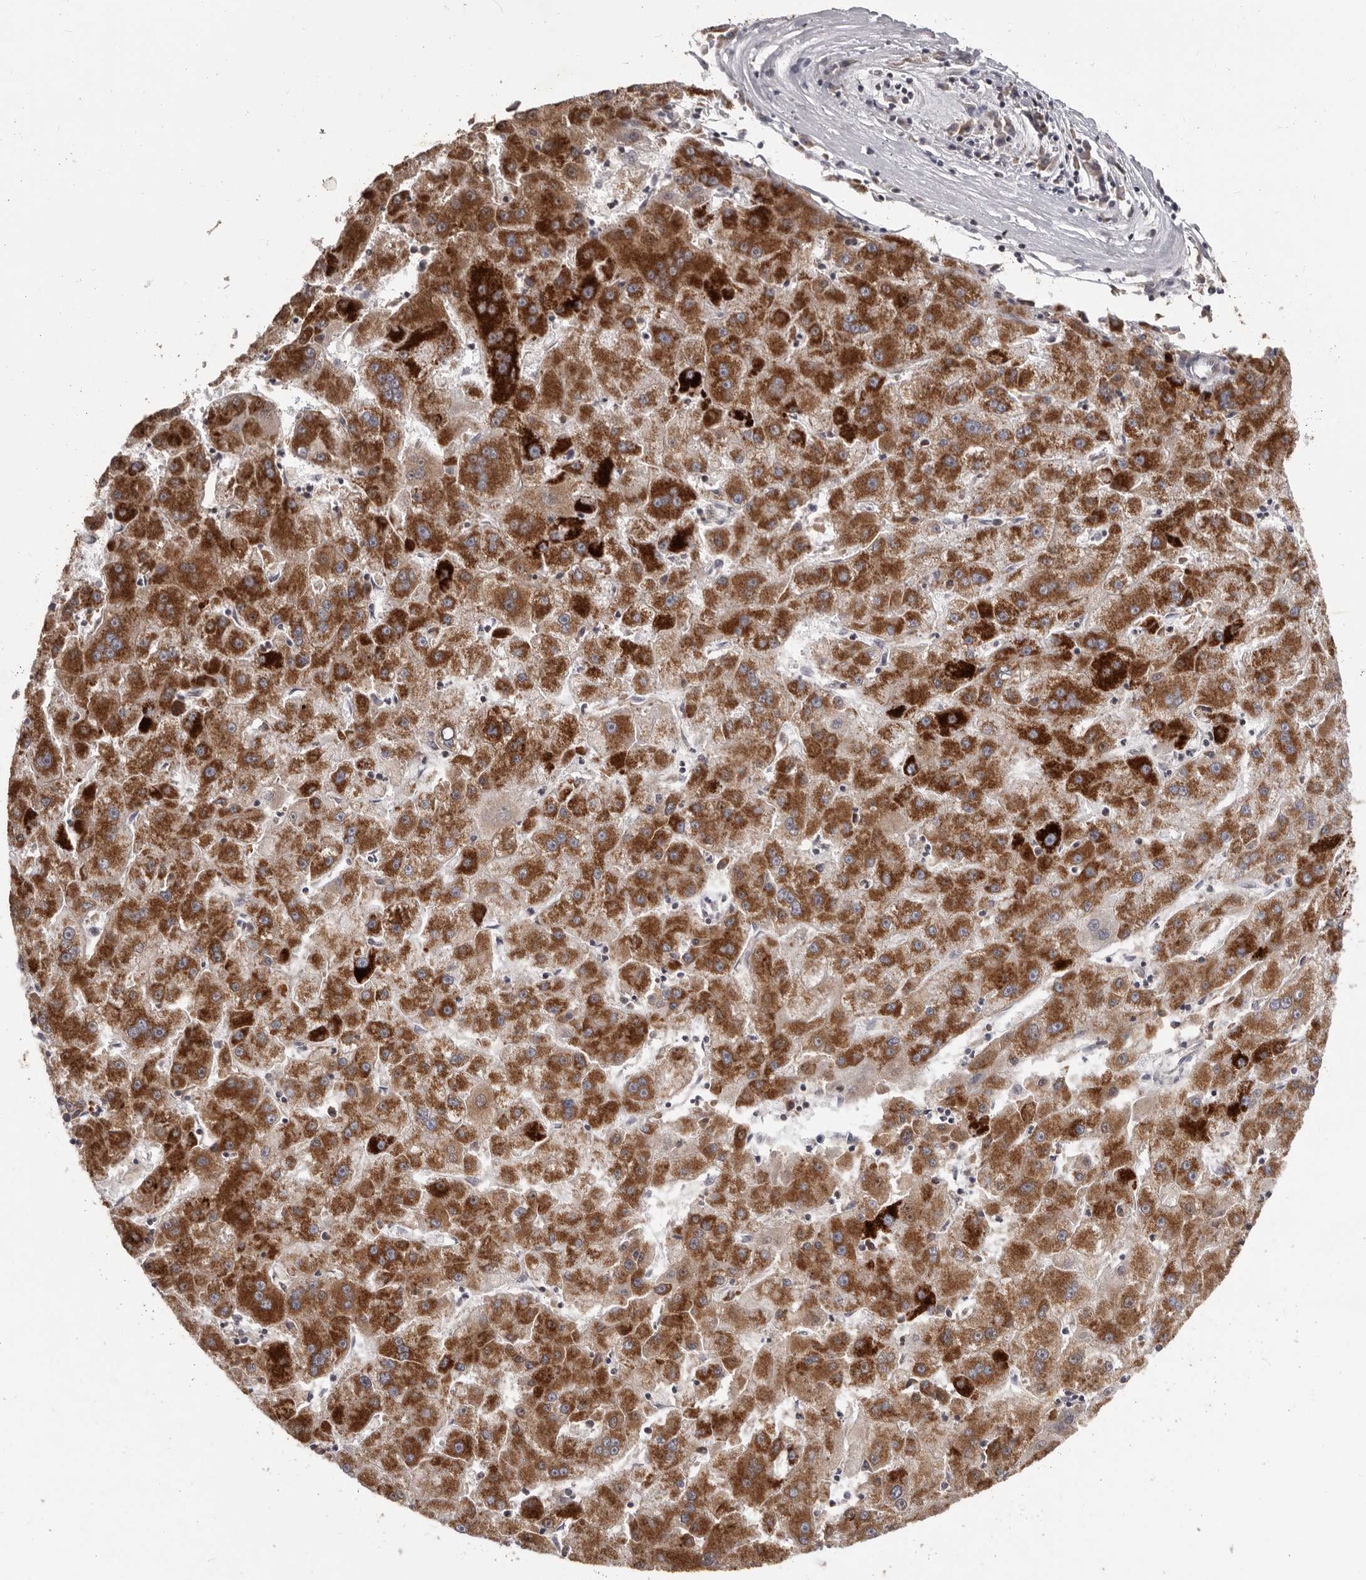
{"staining": {"intensity": "strong", "quantity": ">75%", "location": "cytoplasmic/membranous"}, "tissue": "liver cancer", "cell_type": "Tumor cells", "image_type": "cancer", "snomed": [{"axis": "morphology", "description": "Carcinoma, Hepatocellular, NOS"}, {"axis": "topography", "description": "Liver"}], "caption": "Protein analysis of liver hepatocellular carcinoma tissue shows strong cytoplasmic/membranous positivity in approximately >75% of tumor cells.", "gene": "C17orf99", "patient": {"sex": "male", "age": 72}}